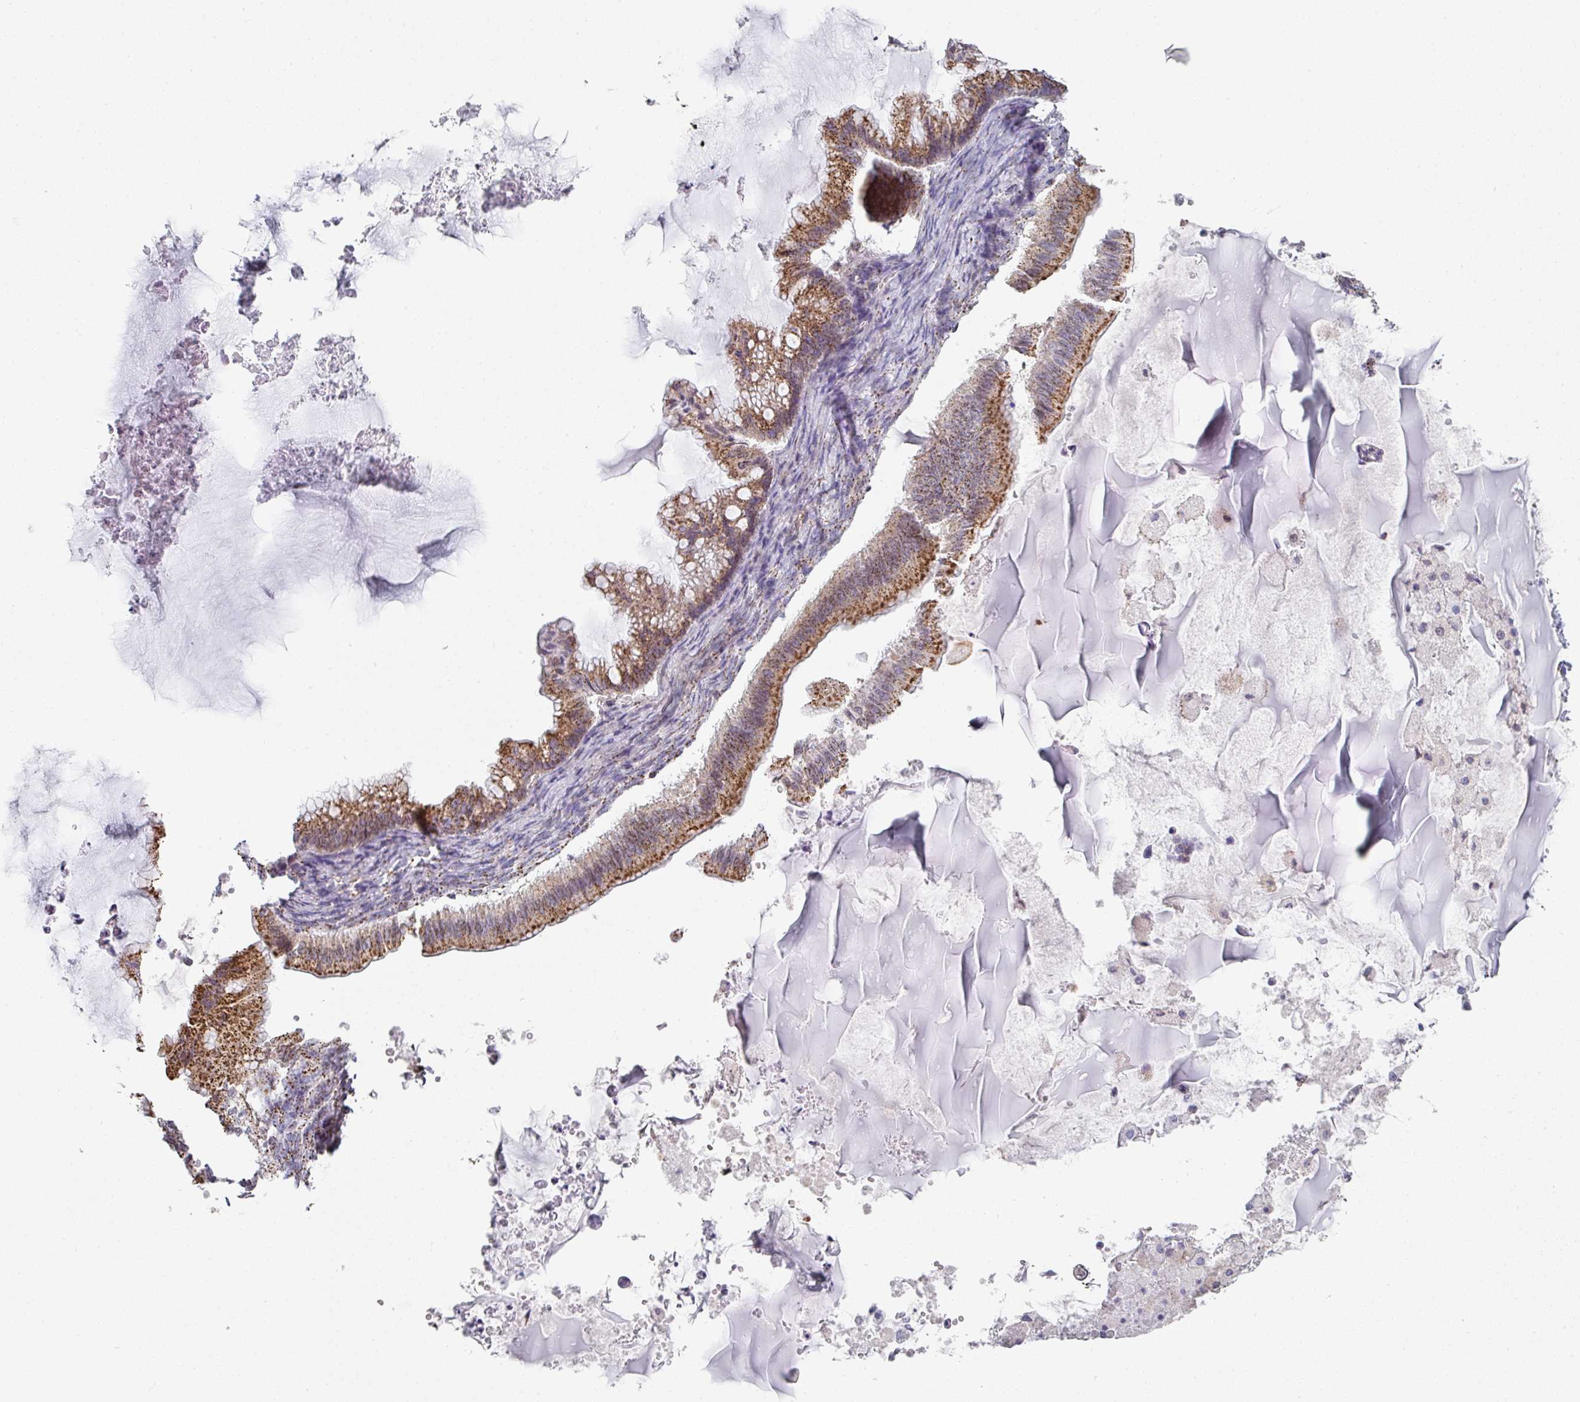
{"staining": {"intensity": "strong", "quantity": ">75%", "location": "cytoplasmic/membranous"}, "tissue": "ovarian cancer", "cell_type": "Tumor cells", "image_type": "cancer", "snomed": [{"axis": "morphology", "description": "Cystadenocarcinoma, mucinous, NOS"}, {"axis": "topography", "description": "Ovary"}], "caption": "Ovarian mucinous cystadenocarcinoma was stained to show a protein in brown. There is high levels of strong cytoplasmic/membranous expression in approximately >75% of tumor cells.", "gene": "CCDC85B", "patient": {"sex": "female", "age": 71}}